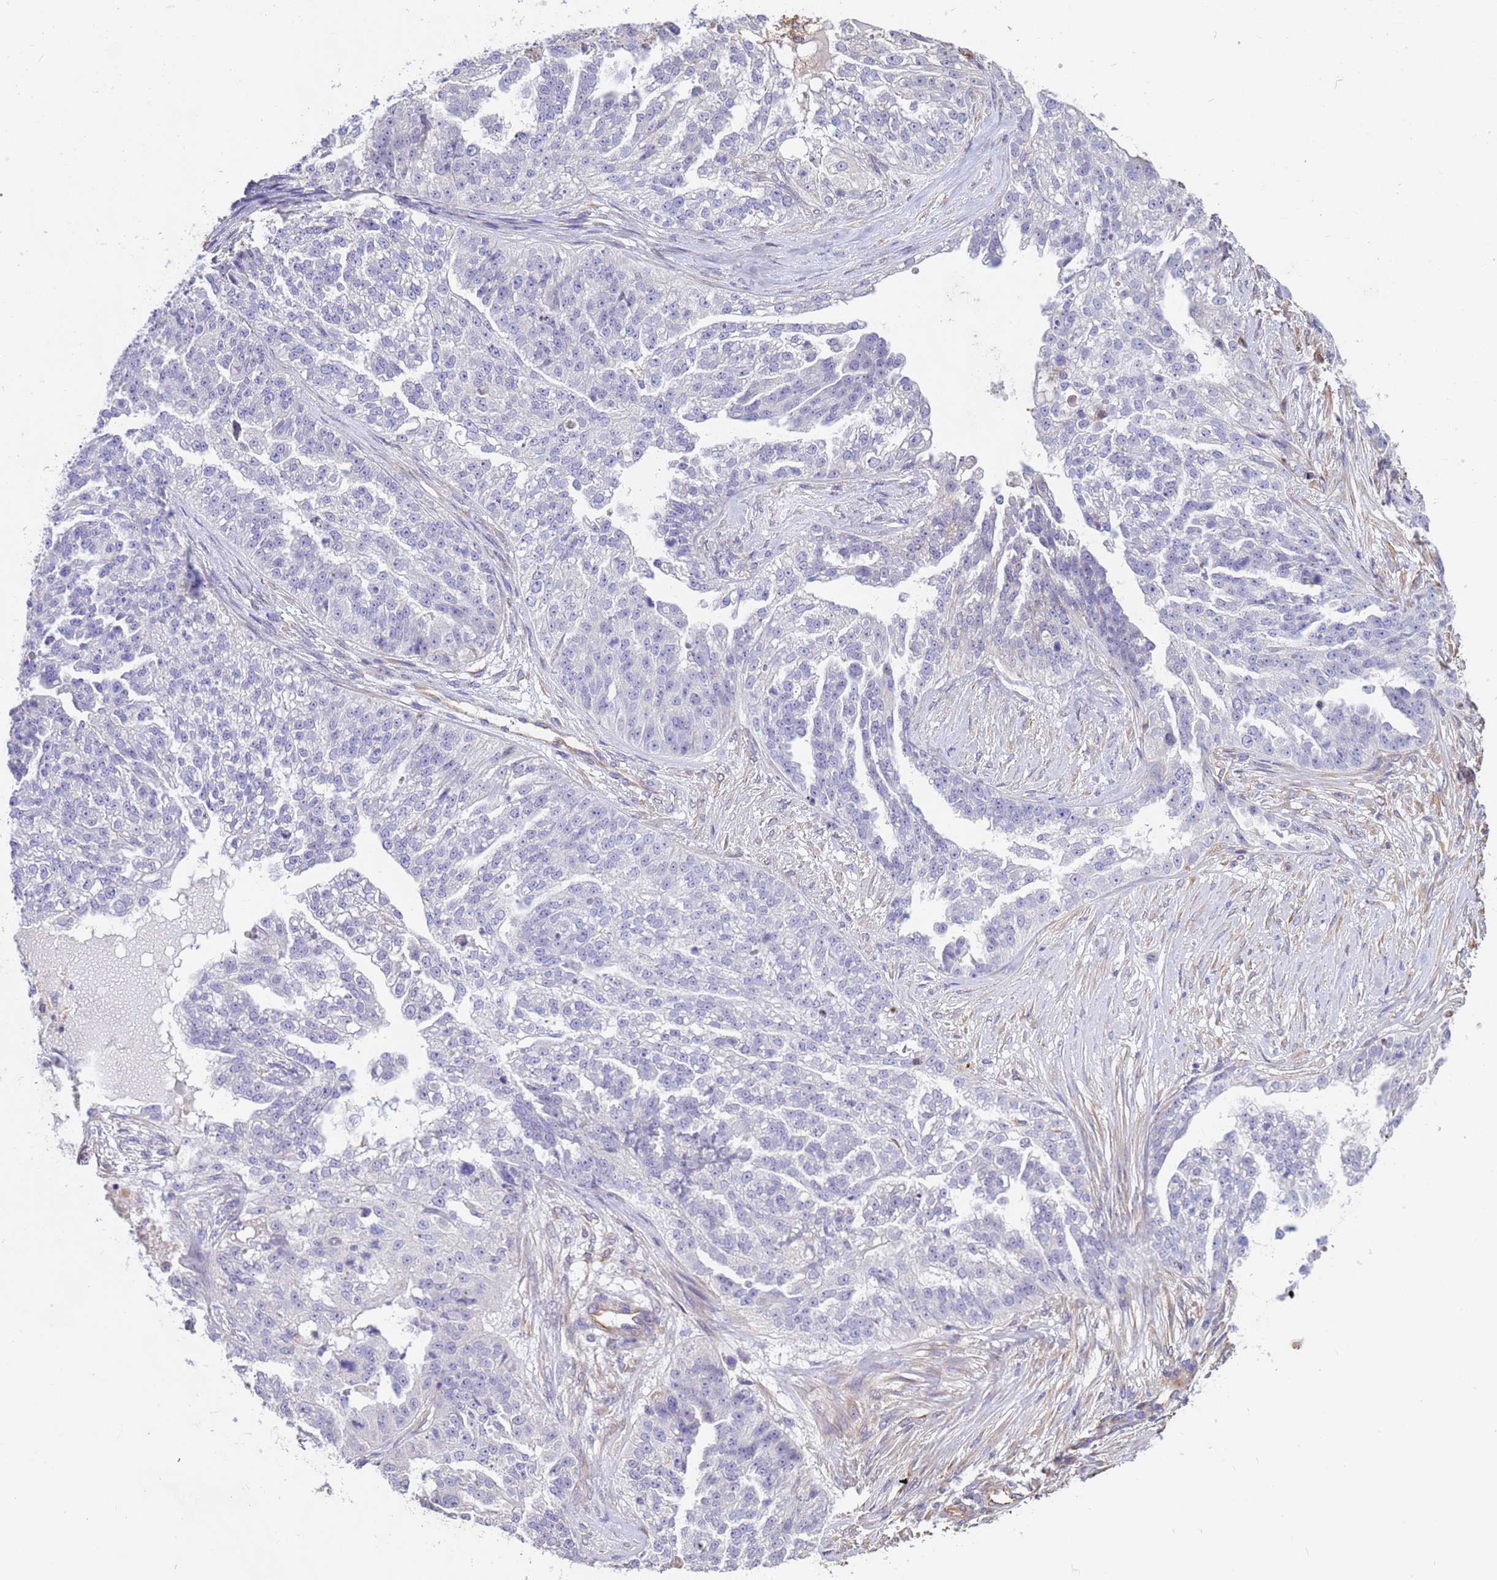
{"staining": {"intensity": "negative", "quantity": "none", "location": "none"}, "tissue": "ovarian cancer", "cell_type": "Tumor cells", "image_type": "cancer", "snomed": [{"axis": "morphology", "description": "Cystadenocarcinoma, serous, NOS"}, {"axis": "topography", "description": "Ovary"}], "caption": "Tumor cells show no significant protein positivity in serous cystadenocarcinoma (ovarian).", "gene": "TCEAL3", "patient": {"sex": "female", "age": 58}}